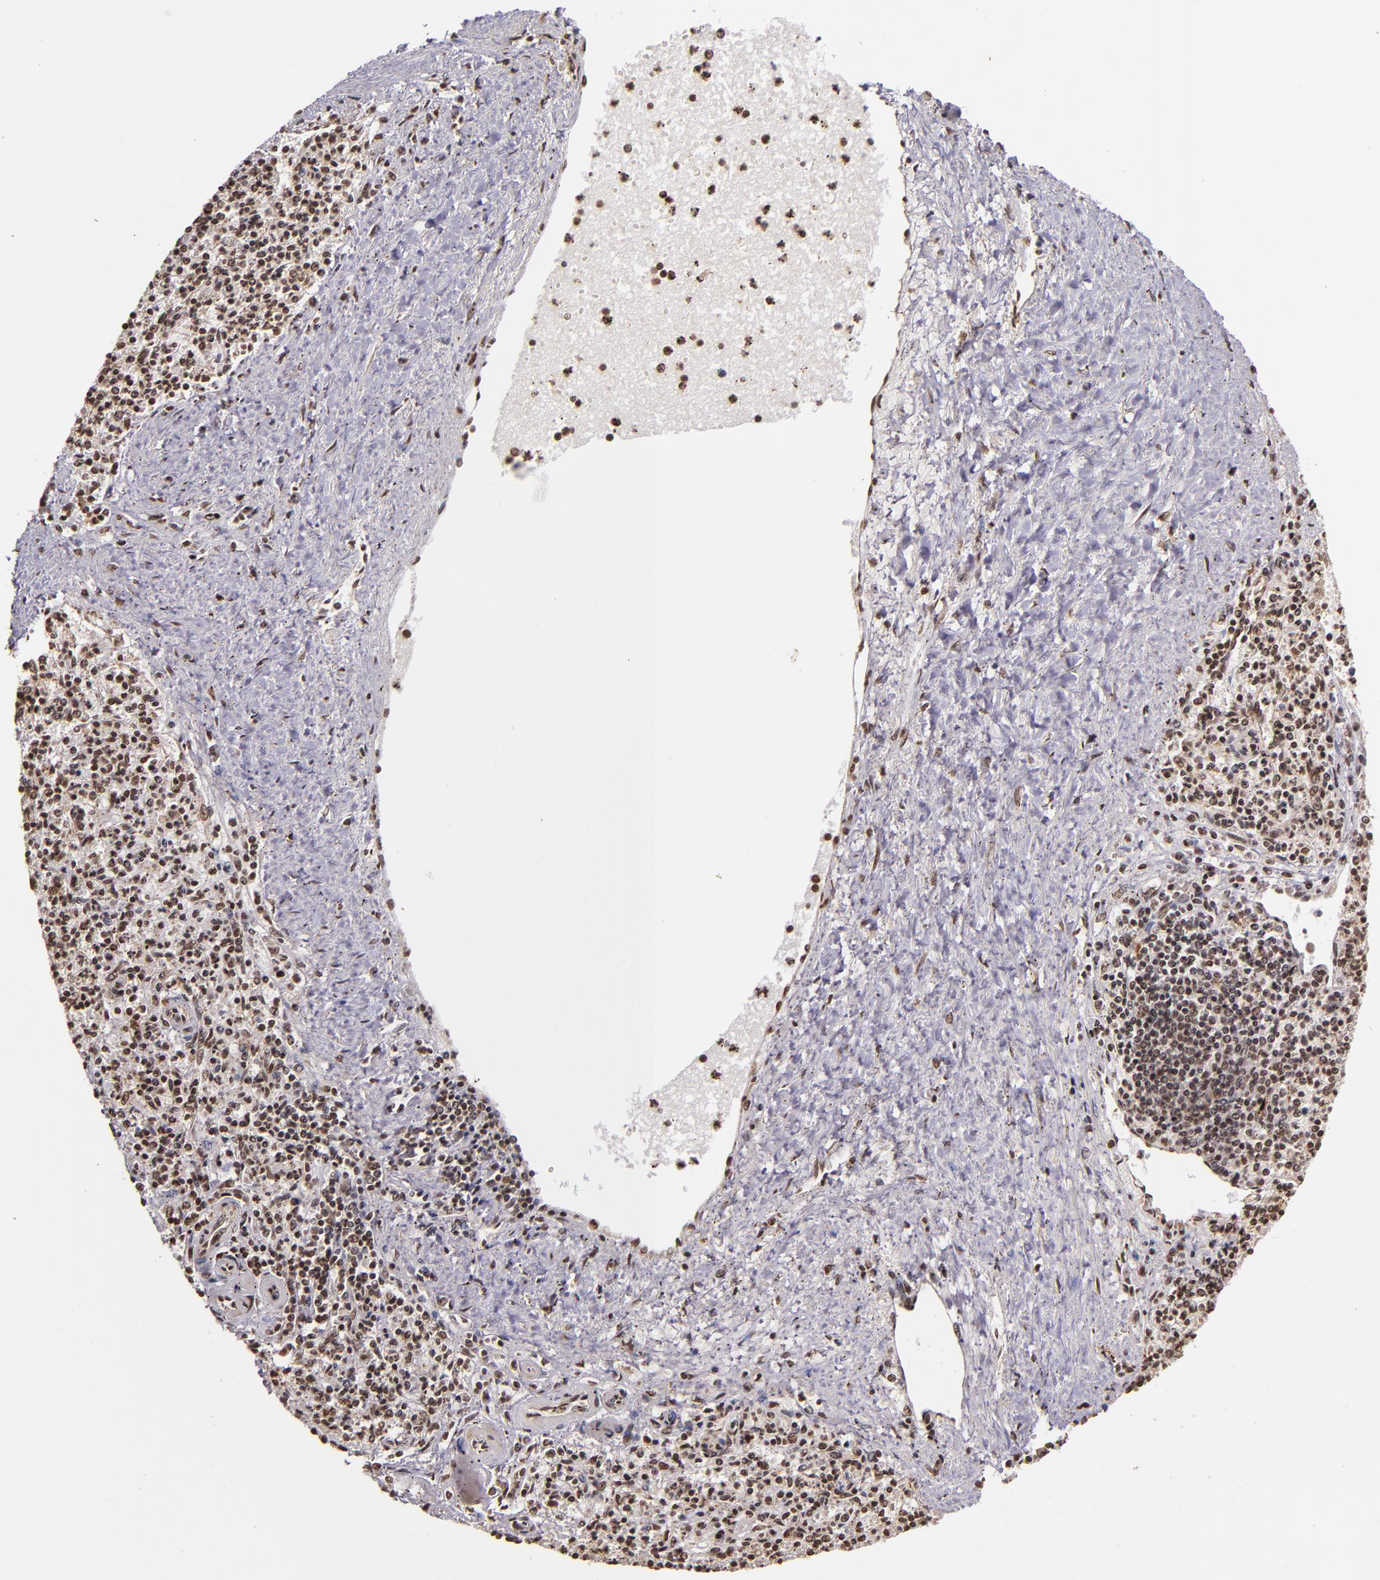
{"staining": {"intensity": "moderate", "quantity": "25%-75%", "location": "nuclear"}, "tissue": "spleen", "cell_type": "Cells in red pulp", "image_type": "normal", "snomed": [{"axis": "morphology", "description": "Normal tissue, NOS"}, {"axis": "topography", "description": "Spleen"}], "caption": "High-magnification brightfield microscopy of benign spleen stained with DAB (3,3'-diaminobenzidine) (brown) and counterstained with hematoxylin (blue). cells in red pulp exhibit moderate nuclear staining is appreciated in about25%-75% of cells. Immunohistochemistry (ihc) stains the protein in brown and the nuclei are stained blue.", "gene": "CUL3", "patient": {"sex": "male", "age": 72}}